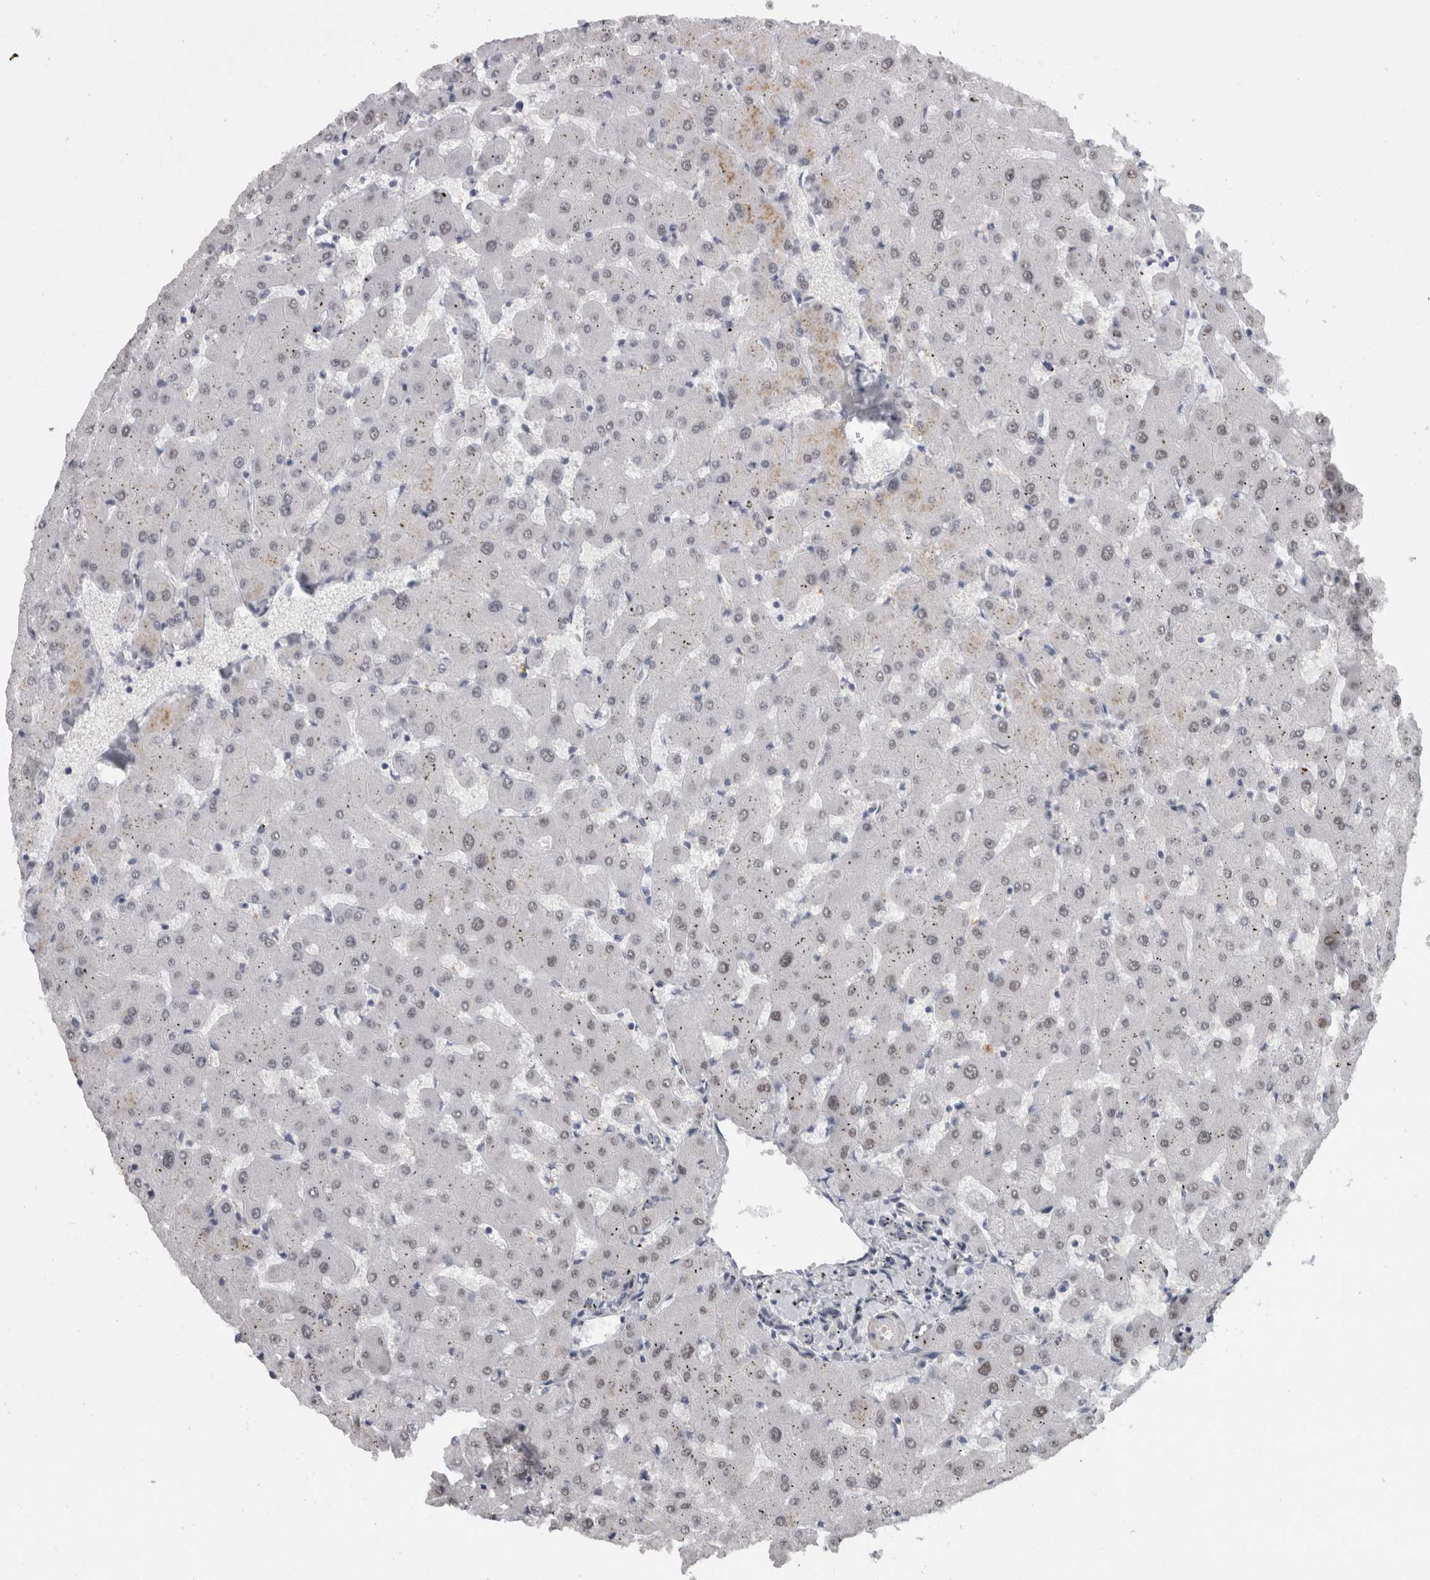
{"staining": {"intensity": "negative", "quantity": "none", "location": "none"}, "tissue": "liver", "cell_type": "Cholangiocytes", "image_type": "normal", "snomed": [{"axis": "morphology", "description": "Normal tissue, NOS"}, {"axis": "topography", "description": "Liver"}], "caption": "Protein analysis of benign liver exhibits no significant expression in cholangiocytes. The staining is performed using DAB brown chromogen with nuclei counter-stained in using hematoxylin.", "gene": "RMDN1", "patient": {"sex": "female", "age": 63}}